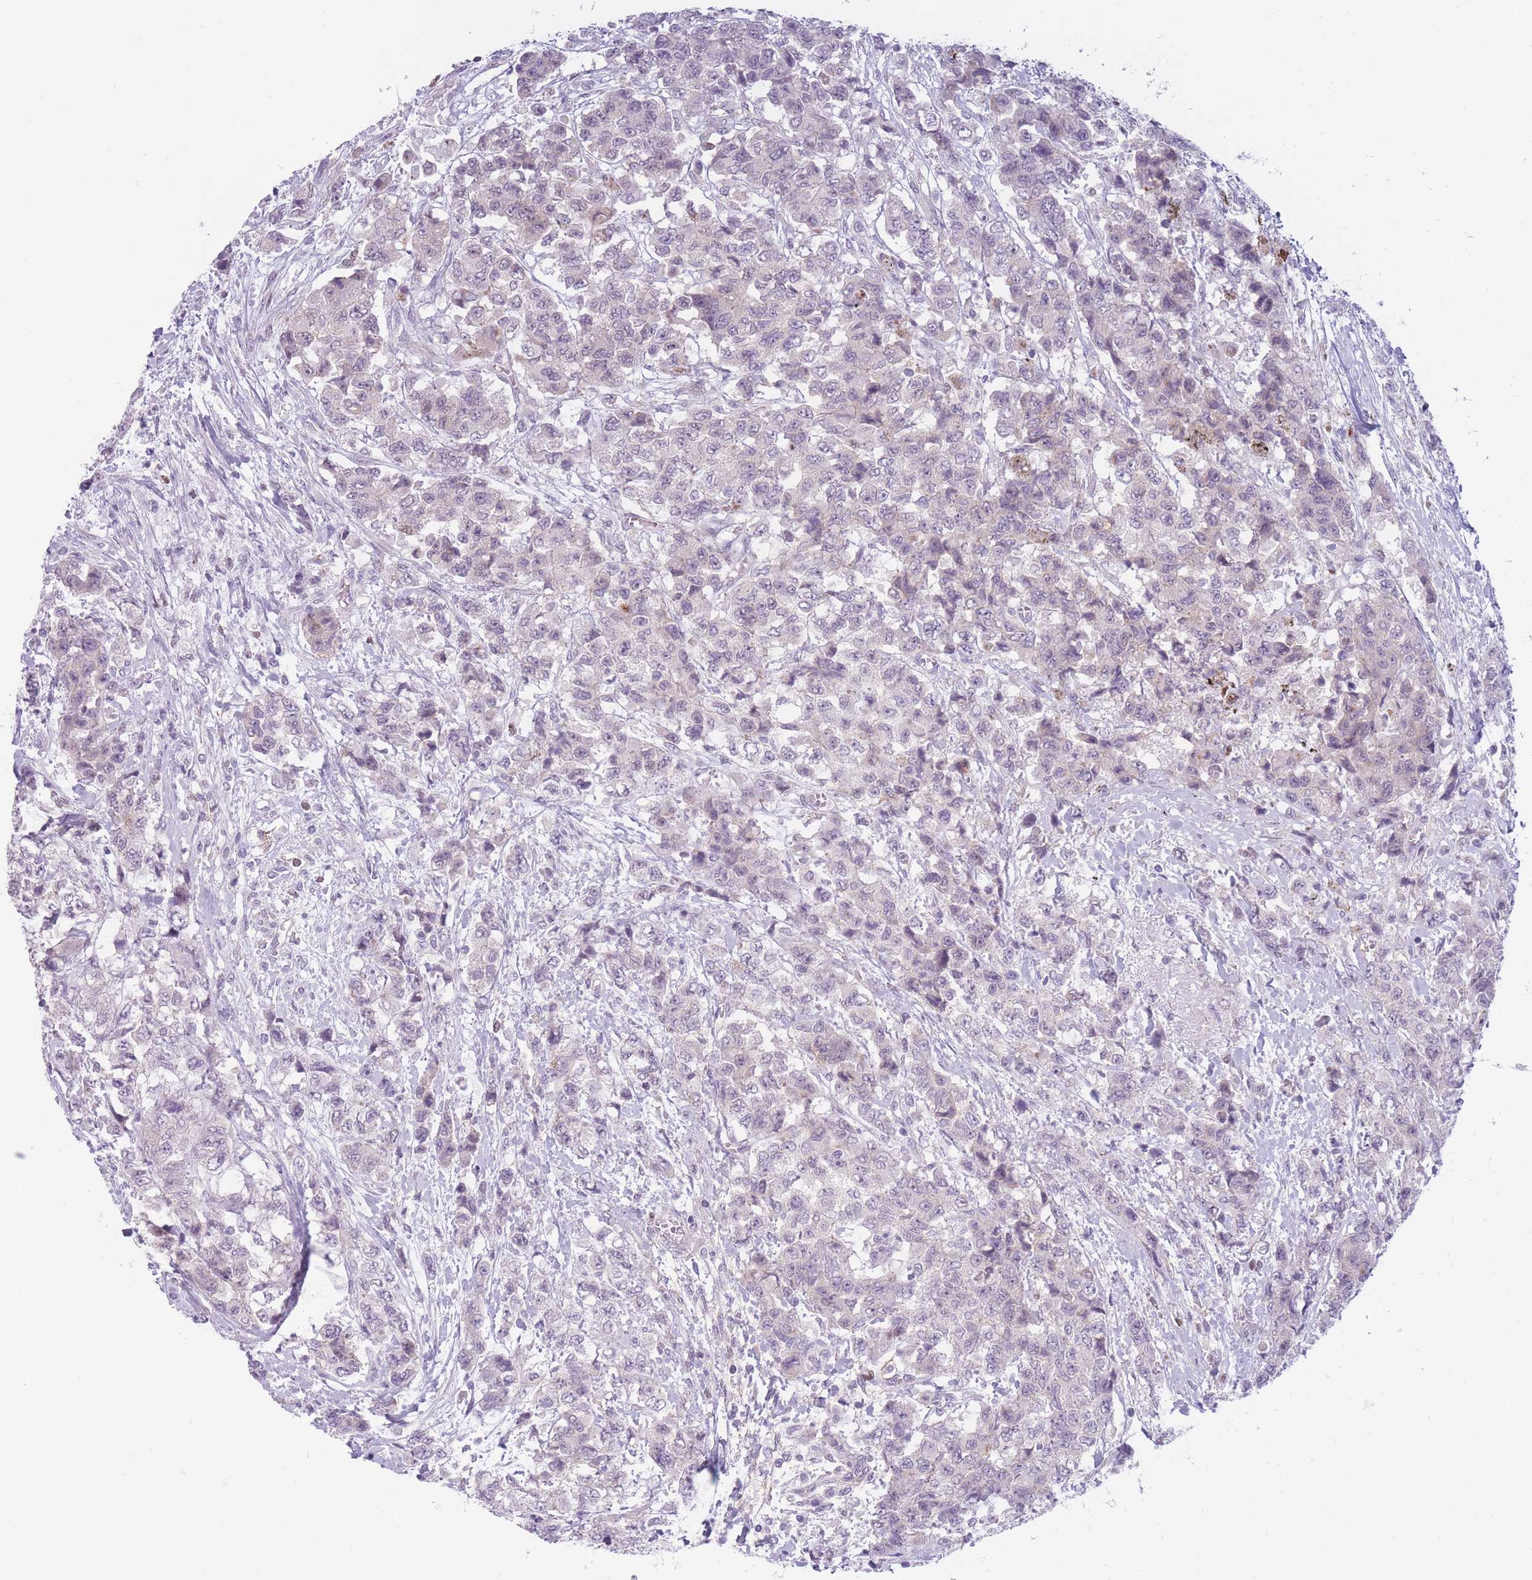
{"staining": {"intensity": "weak", "quantity": "<25%", "location": "nuclear"}, "tissue": "urothelial cancer", "cell_type": "Tumor cells", "image_type": "cancer", "snomed": [{"axis": "morphology", "description": "Urothelial carcinoma, High grade"}, {"axis": "topography", "description": "Urinary bladder"}], "caption": "The histopathology image demonstrates no staining of tumor cells in urothelial cancer.", "gene": "ZNF439", "patient": {"sex": "female", "age": 78}}